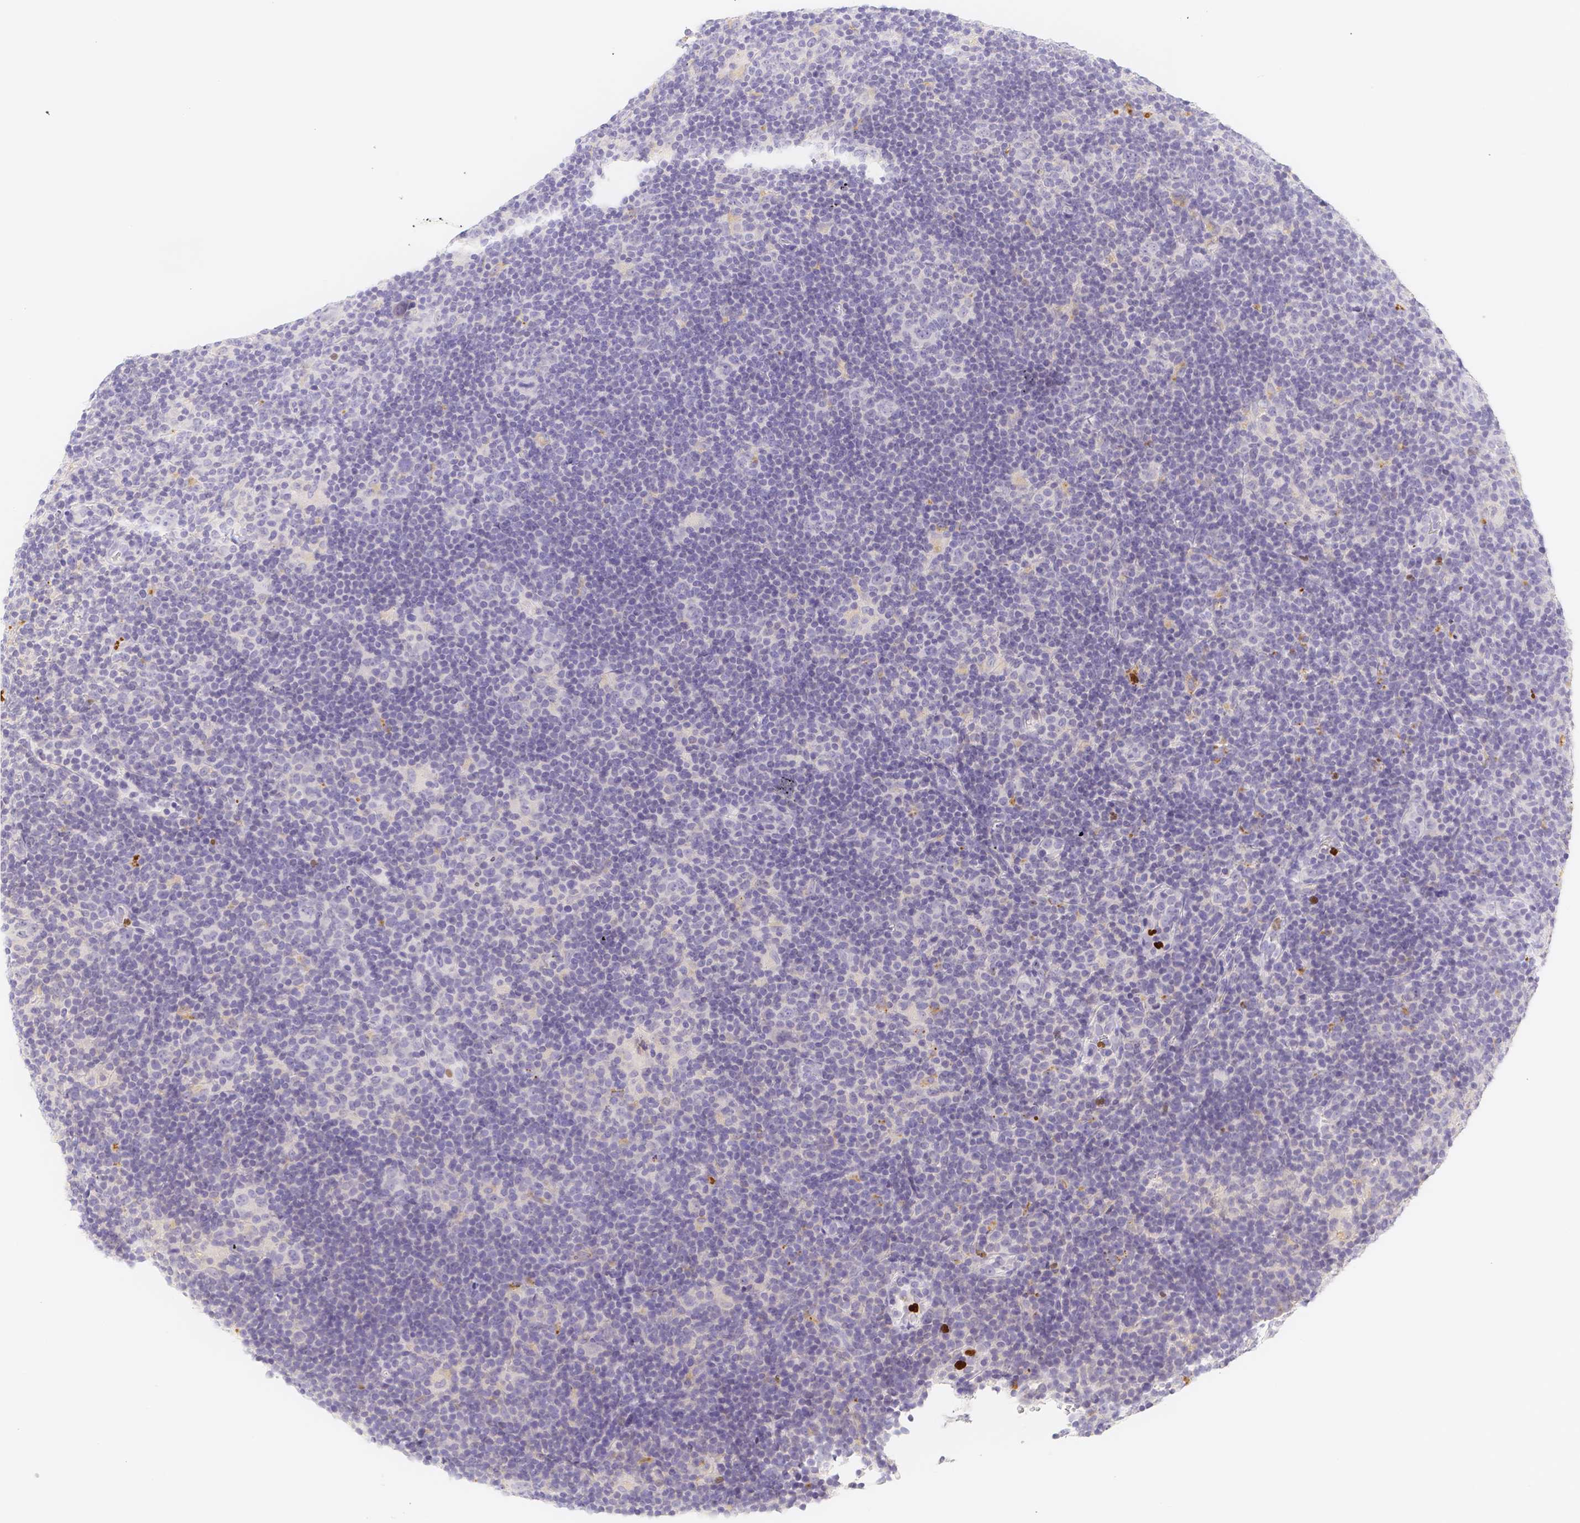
{"staining": {"intensity": "negative", "quantity": "none", "location": "none"}, "tissue": "lymphoma", "cell_type": "Tumor cells", "image_type": "cancer", "snomed": [{"axis": "morphology", "description": "Hodgkin's disease, NOS"}, {"axis": "topography", "description": "Lymph node"}], "caption": "Tumor cells are negative for protein expression in human lymphoma. (DAB (3,3'-diaminobenzidine) immunohistochemistry with hematoxylin counter stain).", "gene": "PADI4", "patient": {"sex": "female", "age": 57}}